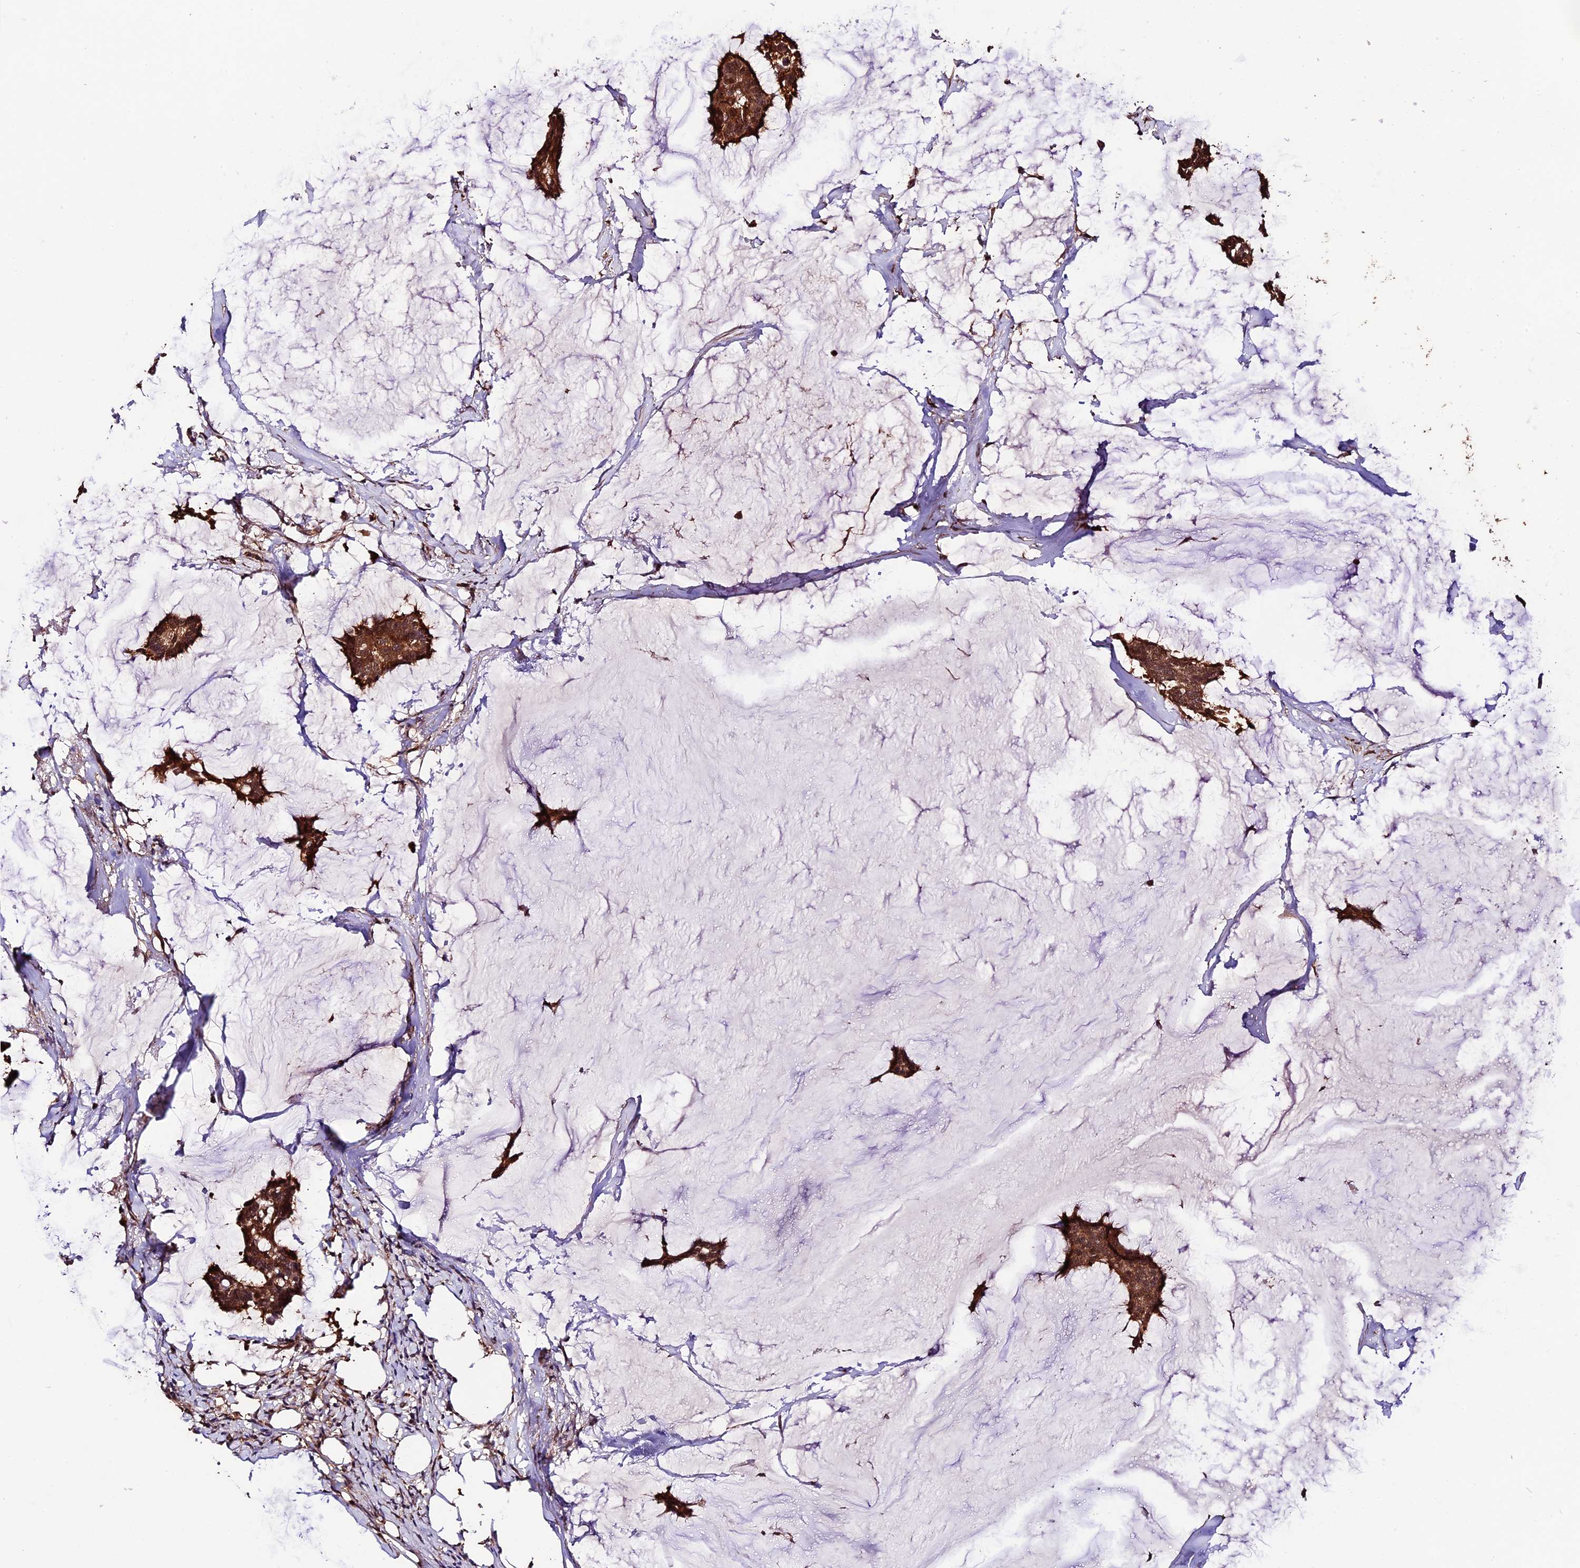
{"staining": {"intensity": "moderate", "quantity": ">75%", "location": "cytoplasmic/membranous,nuclear"}, "tissue": "breast cancer", "cell_type": "Tumor cells", "image_type": "cancer", "snomed": [{"axis": "morphology", "description": "Duct carcinoma"}, {"axis": "topography", "description": "Breast"}], "caption": "This micrograph shows immunohistochemistry staining of human breast cancer (infiltrating ductal carcinoma), with medium moderate cytoplasmic/membranous and nuclear expression in about >75% of tumor cells.", "gene": "TRMT1", "patient": {"sex": "female", "age": 93}}